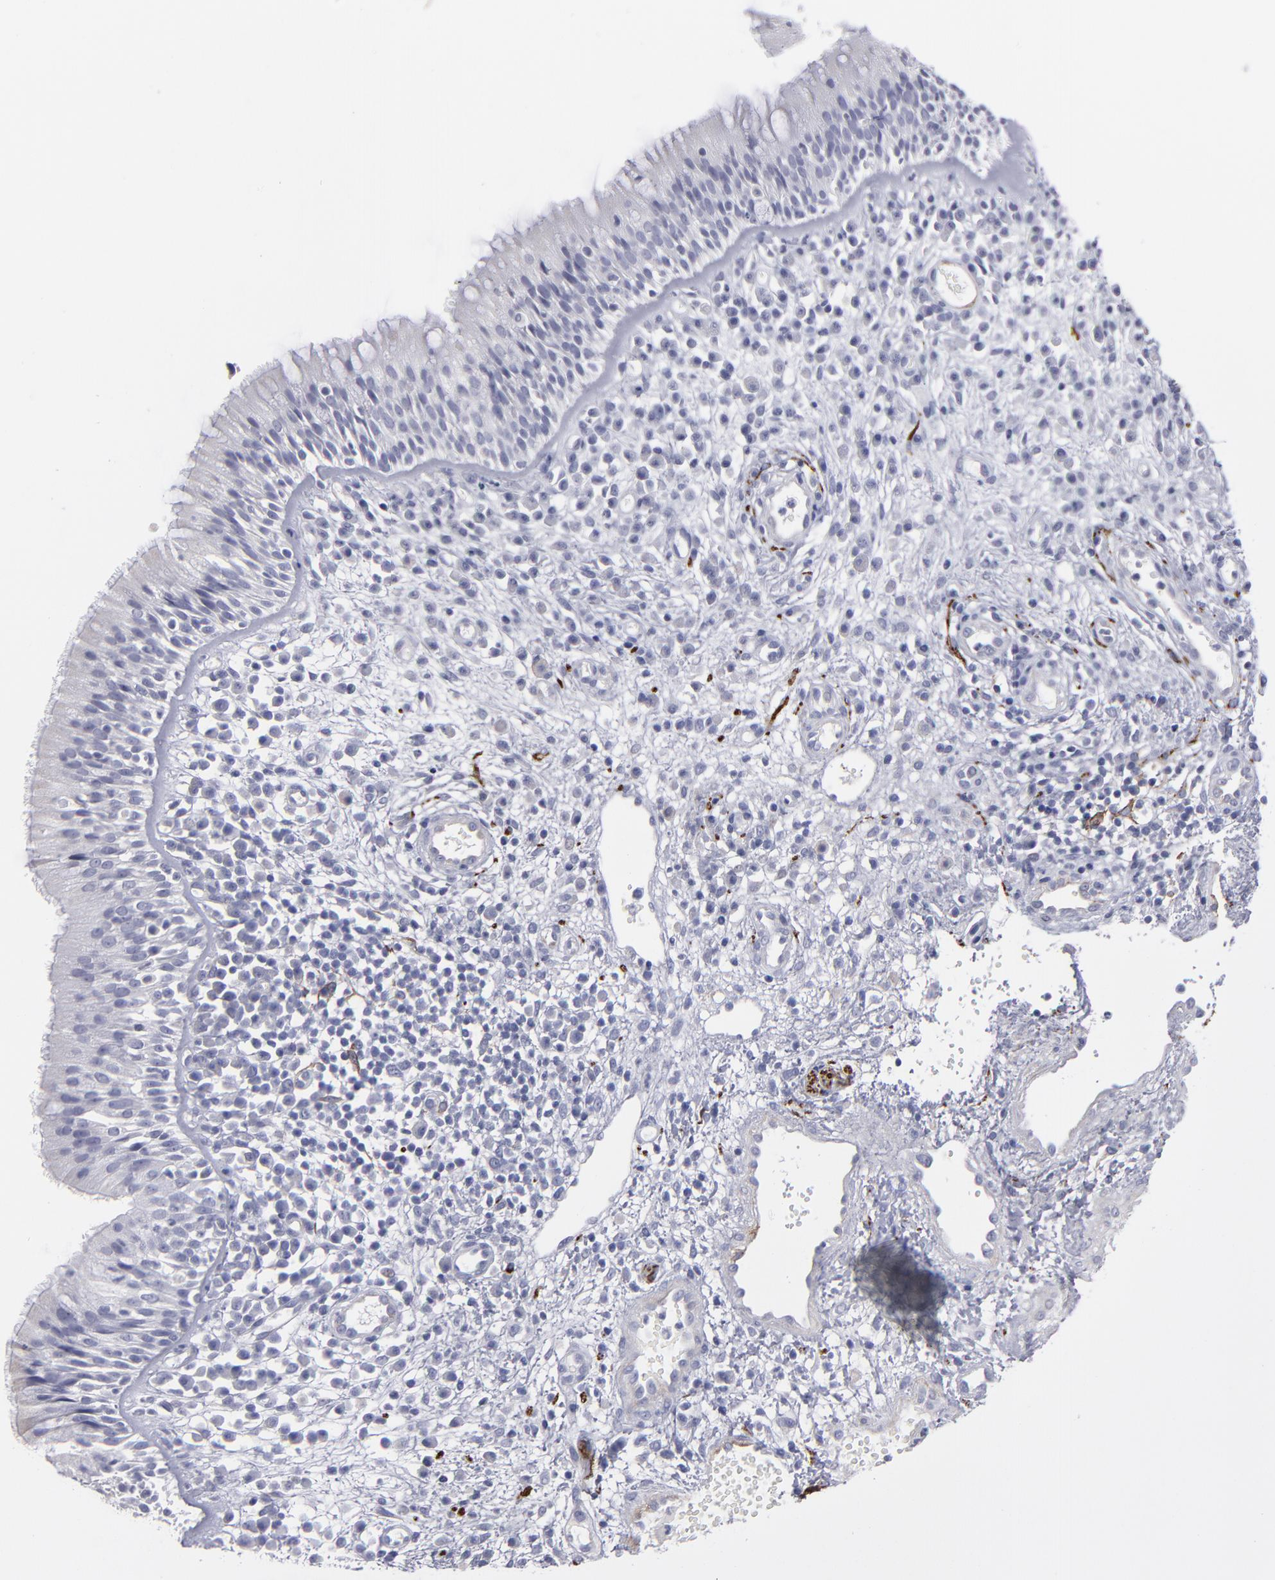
{"staining": {"intensity": "negative", "quantity": "none", "location": "none"}, "tissue": "nasopharynx", "cell_type": "Respiratory epithelial cells", "image_type": "normal", "snomed": [{"axis": "morphology", "description": "Normal tissue, NOS"}, {"axis": "morphology", "description": "Inflammation, NOS"}, {"axis": "morphology", "description": "Malignant melanoma, Metastatic site"}, {"axis": "topography", "description": "Nasopharynx"}], "caption": "Immunohistochemical staining of unremarkable nasopharynx exhibits no significant staining in respiratory epithelial cells. (DAB immunohistochemistry visualized using brightfield microscopy, high magnification).", "gene": "CADM3", "patient": {"sex": "female", "age": 55}}